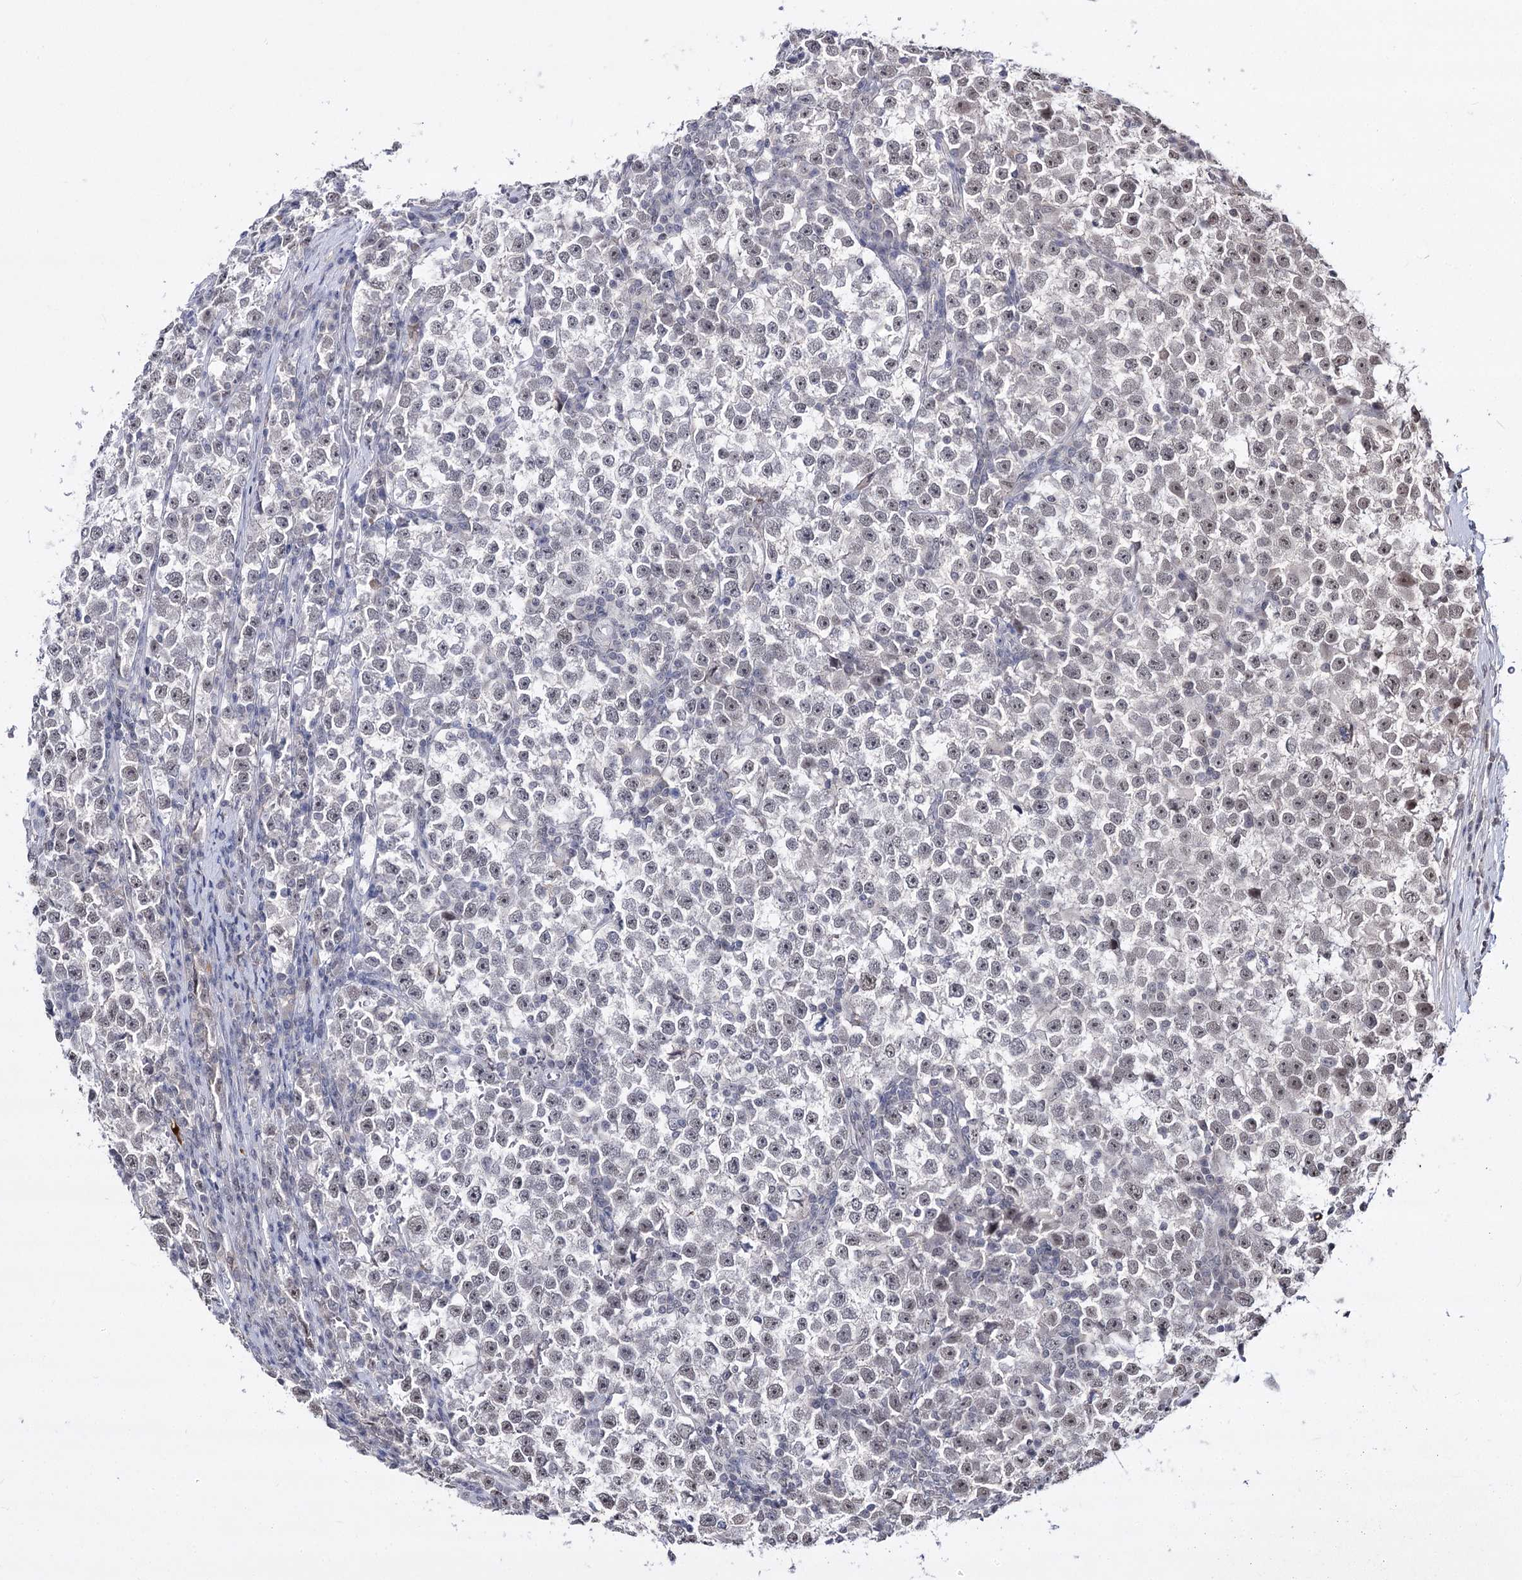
{"staining": {"intensity": "weak", "quantity": "<25%", "location": "nuclear"}, "tissue": "testis cancer", "cell_type": "Tumor cells", "image_type": "cancer", "snomed": [{"axis": "morphology", "description": "Normal tissue, NOS"}, {"axis": "morphology", "description": "Seminoma, NOS"}, {"axis": "topography", "description": "Testis"}], "caption": "Histopathology image shows no significant protein staining in tumor cells of seminoma (testis).", "gene": "STOX1", "patient": {"sex": "male", "age": 43}}